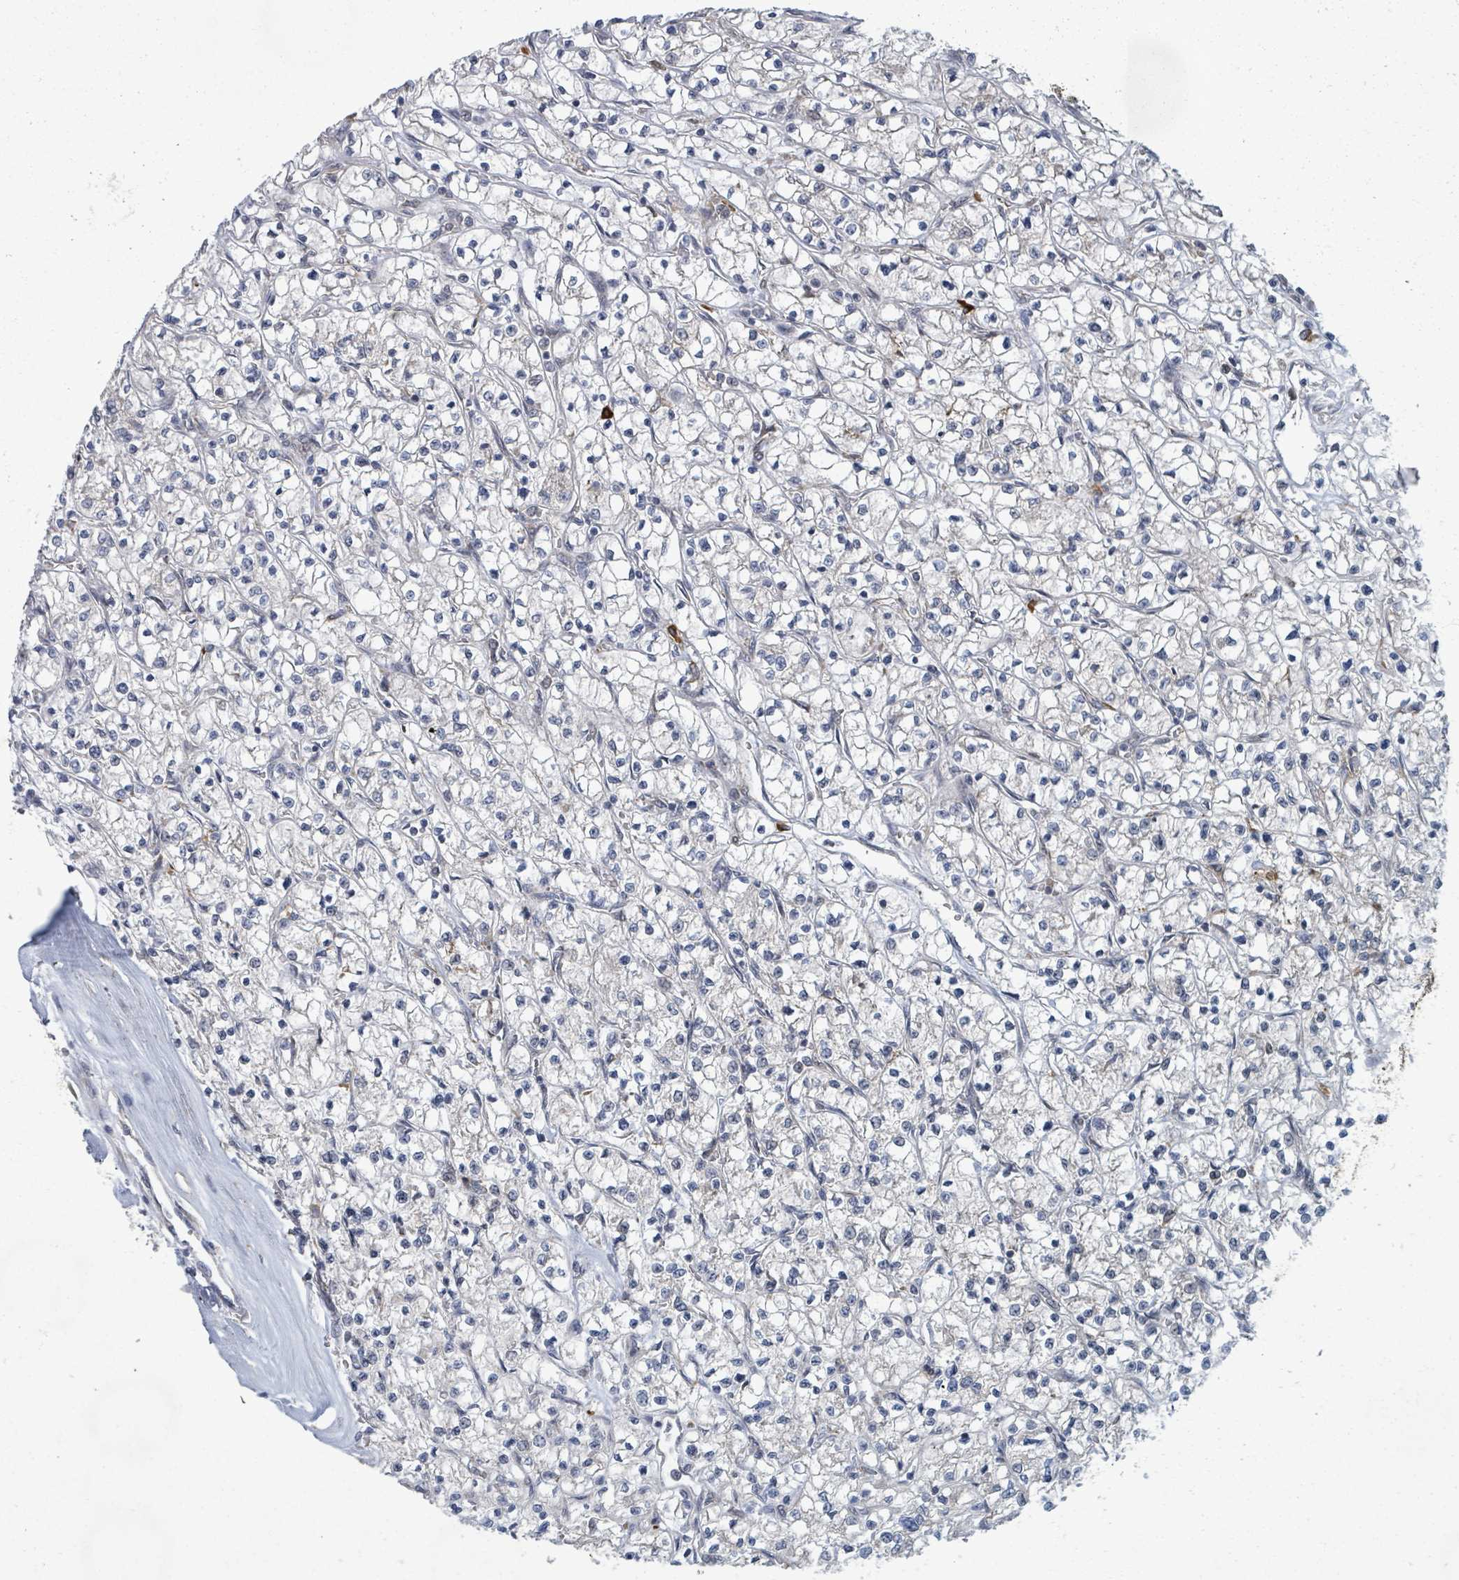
{"staining": {"intensity": "negative", "quantity": "none", "location": "none"}, "tissue": "renal cancer", "cell_type": "Tumor cells", "image_type": "cancer", "snomed": [{"axis": "morphology", "description": "Adenocarcinoma, NOS"}, {"axis": "topography", "description": "Kidney"}], "caption": "Histopathology image shows no significant protein expression in tumor cells of renal cancer (adenocarcinoma).", "gene": "SHROOM2", "patient": {"sex": "female", "age": 64}}